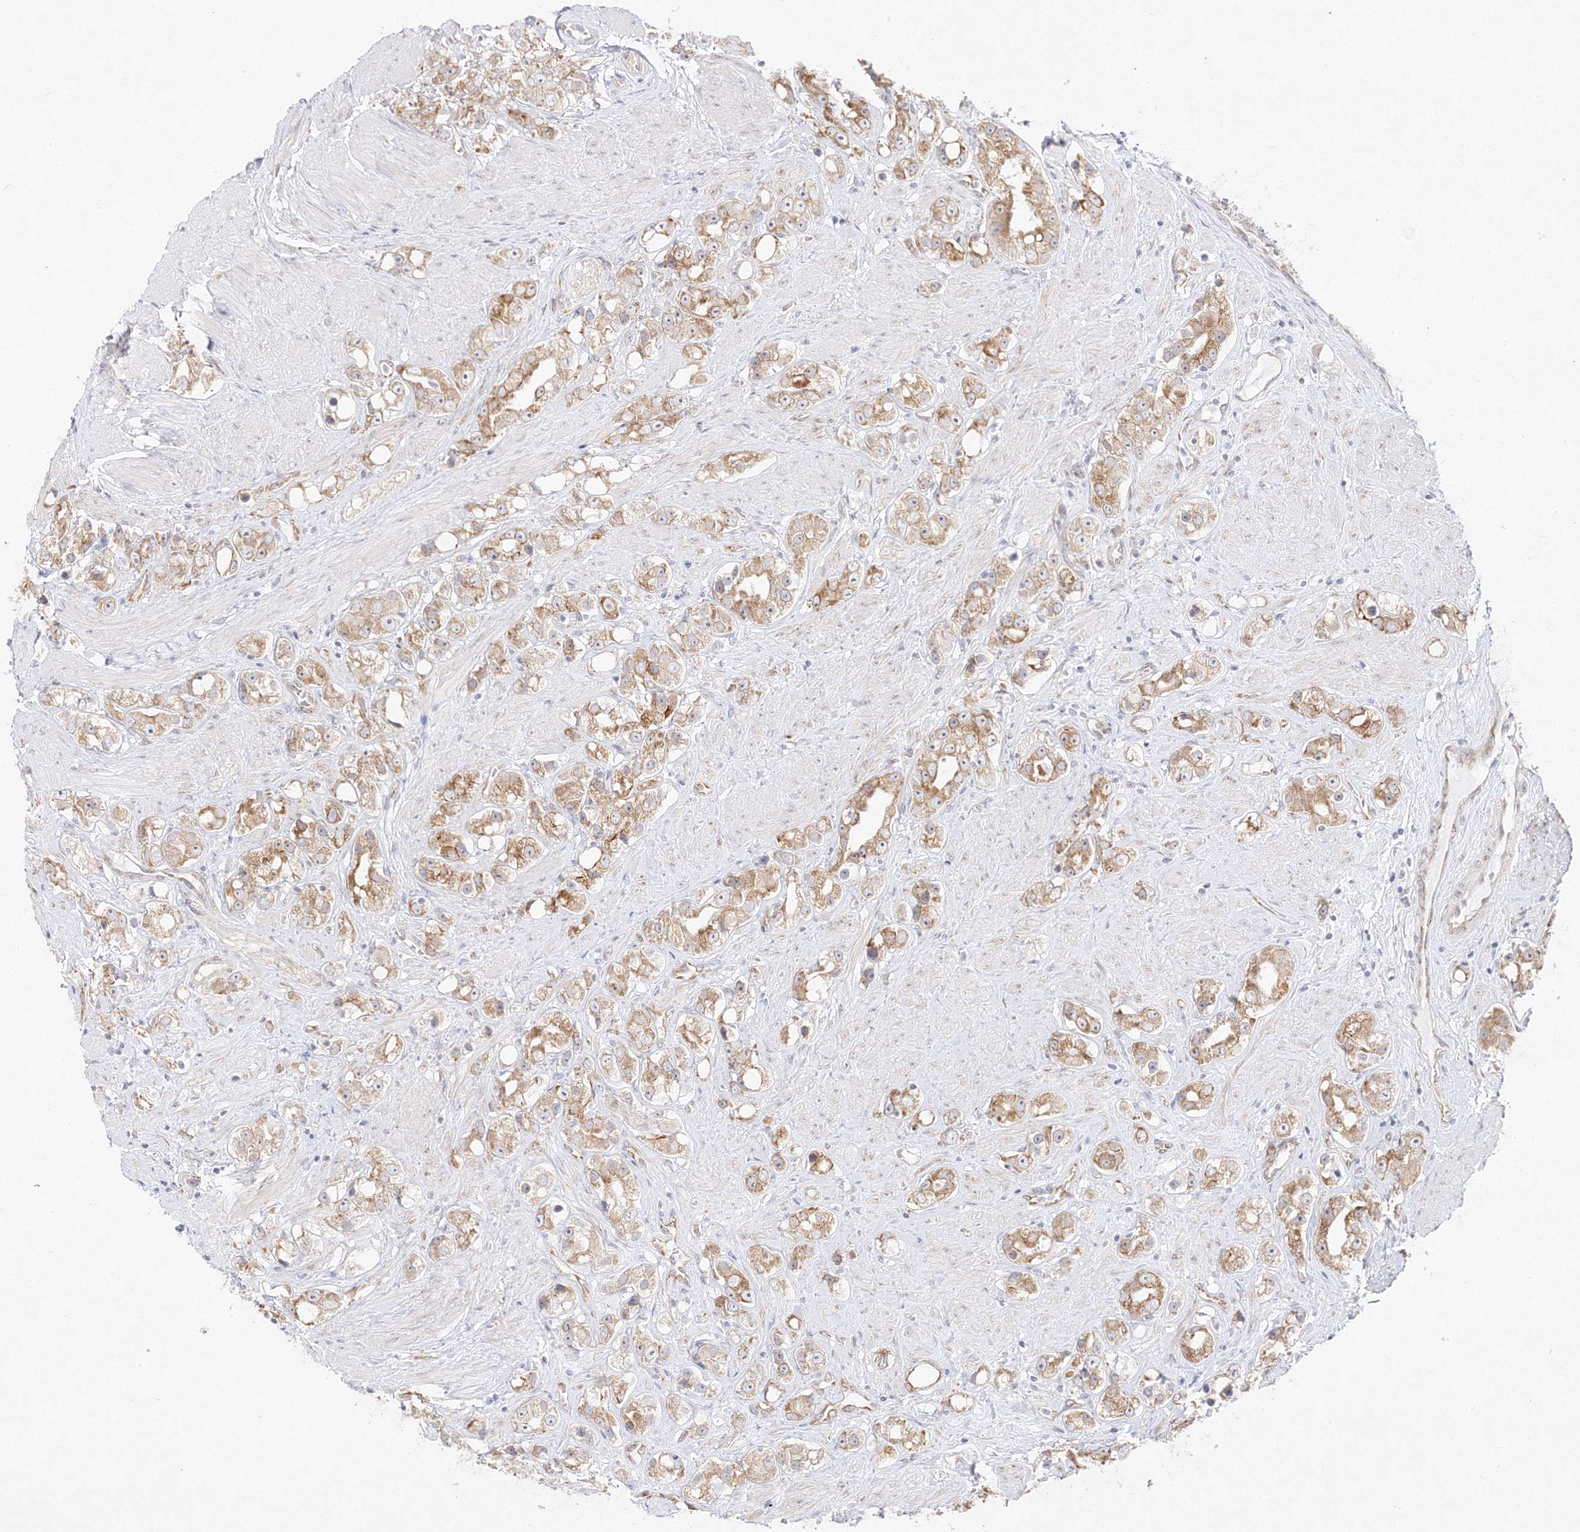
{"staining": {"intensity": "moderate", "quantity": ">75%", "location": "cytoplasmic/membranous"}, "tissue": "prostate cancer", "cell_type": "Tumor cells", "image_type": "cancer", "snomed": [{"axis": "morphology", "description": "Adenocarcinoma, NOS"}, {"axis": "topography", "description": "Prostate"}], "caption": "Prostate cancer (adenocarcinoma) tissue shows moderate cytoplasmic/membranous expression in approximately >75% of tumor cells", "gene": "C2CD2", "patient": {"sex": "male", "age": 79}}